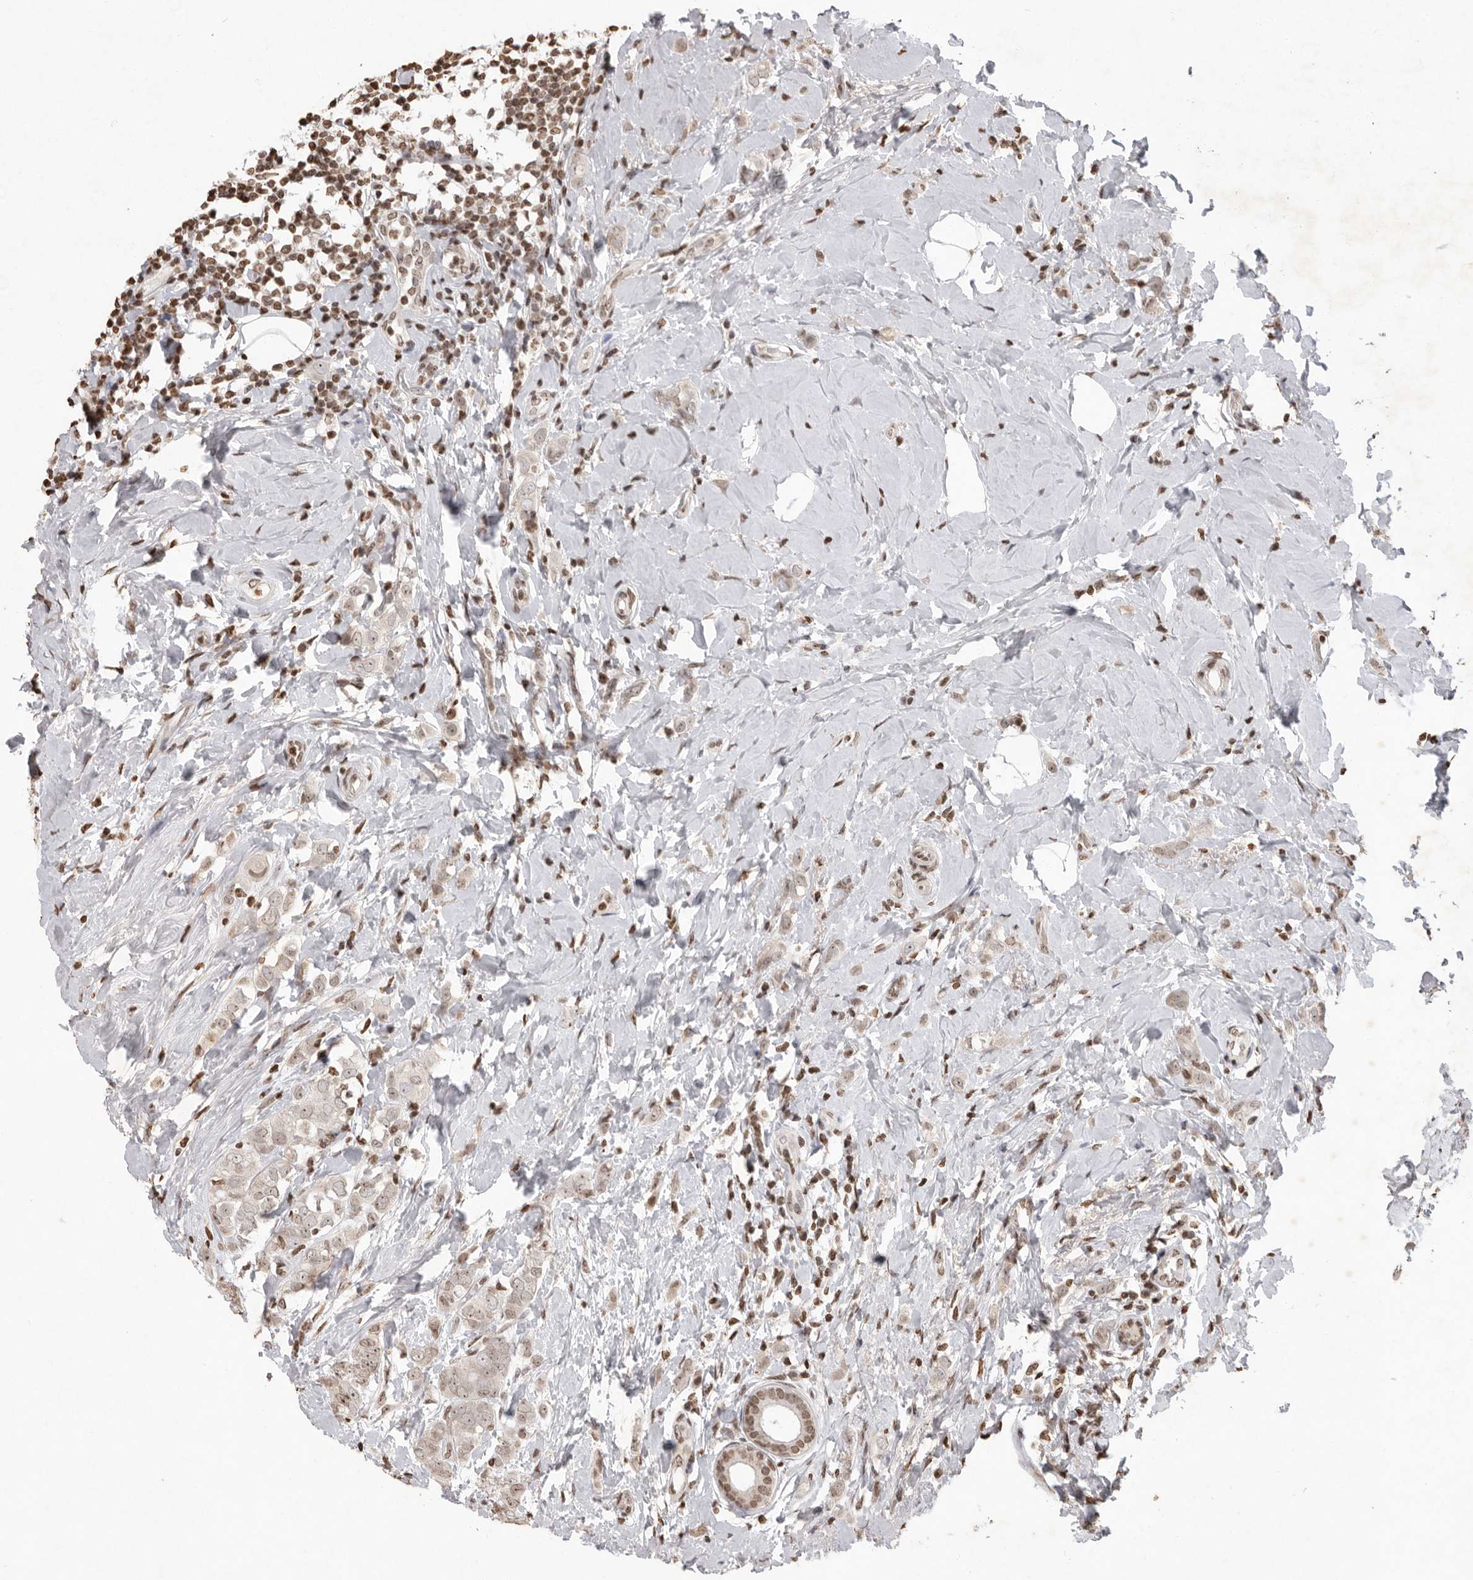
{"staining": {"intensity": "weak", "quantity": ">75%", "location": "nuclear"}, "tissue": "breast cancer", "cell_type": "Tumor cells", "image_type": "cancer", "snomed": [{"axis": "morphology", "description": "Lobular carcinoma"}, {"axis": "topography", "description": "Breast"}], "caption": "Protein expression analysis of breast lobular carcinoma exhibits weak nuclear staining in approximately >75% of tumor cells.", "gene": "WDR45", "patient": {"sex": "female", "age": 47}}